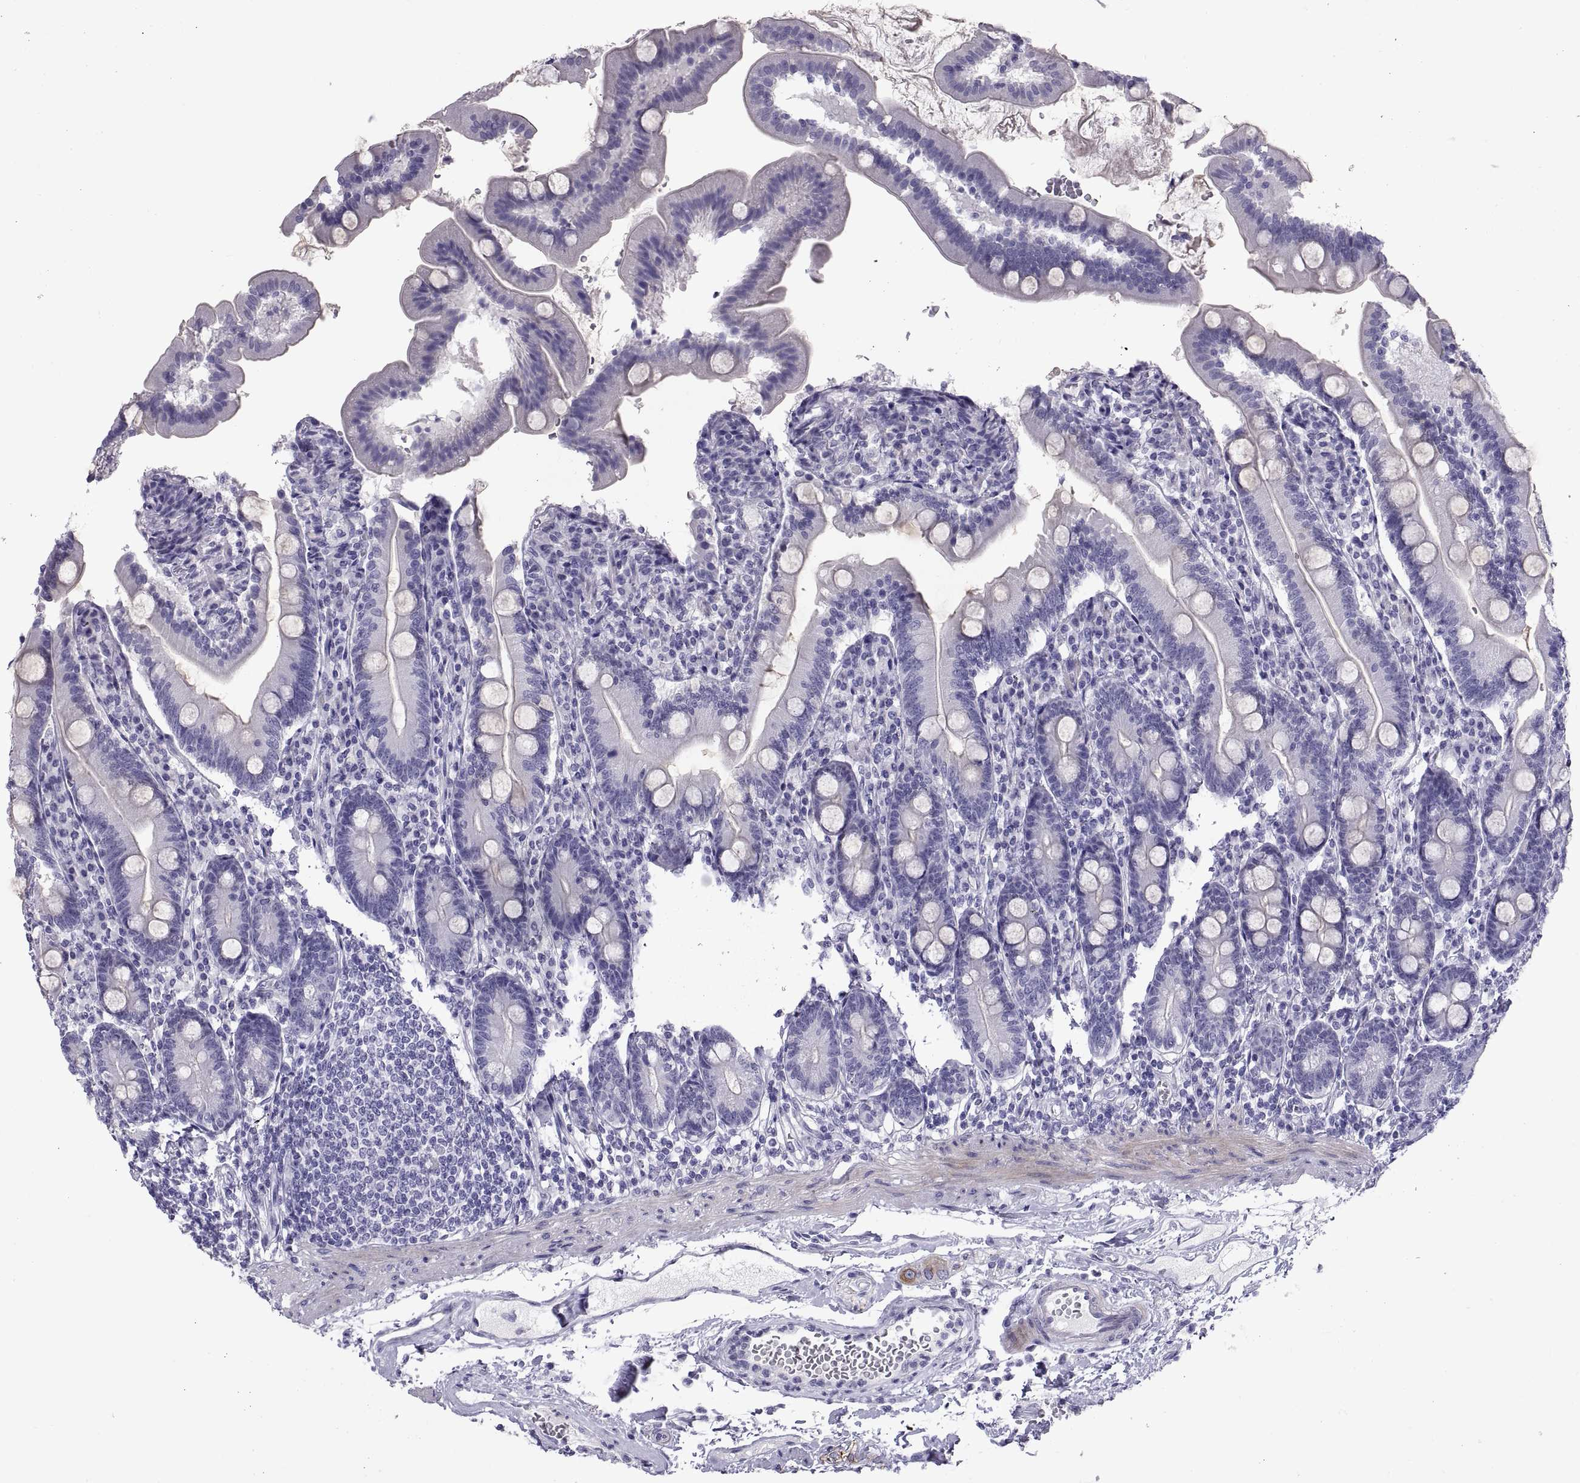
{"staining": {"intensity": "negative", "quantity": "none", "location": "none"}, "tissue": "duodenum", "cell_type": "Glandular cells", "image_type": "normal", "snomed": [{"axis": "morphology", "description": "Normal tissue, NOS"}, {"axis": "topography", "description": "Duodenum"}], "caption": "IHC of normal duodenum demonstrates no positivity in glandular cells. Brightfield microscopy of immunohistochemistry (IHC) stained with DAB (3,3'-diaminobenzidine) (brown) and hematoxylin (blue), captured at high magnification.", "gene": "RGS20", "patient": {"sex": "female", "age": 67}}